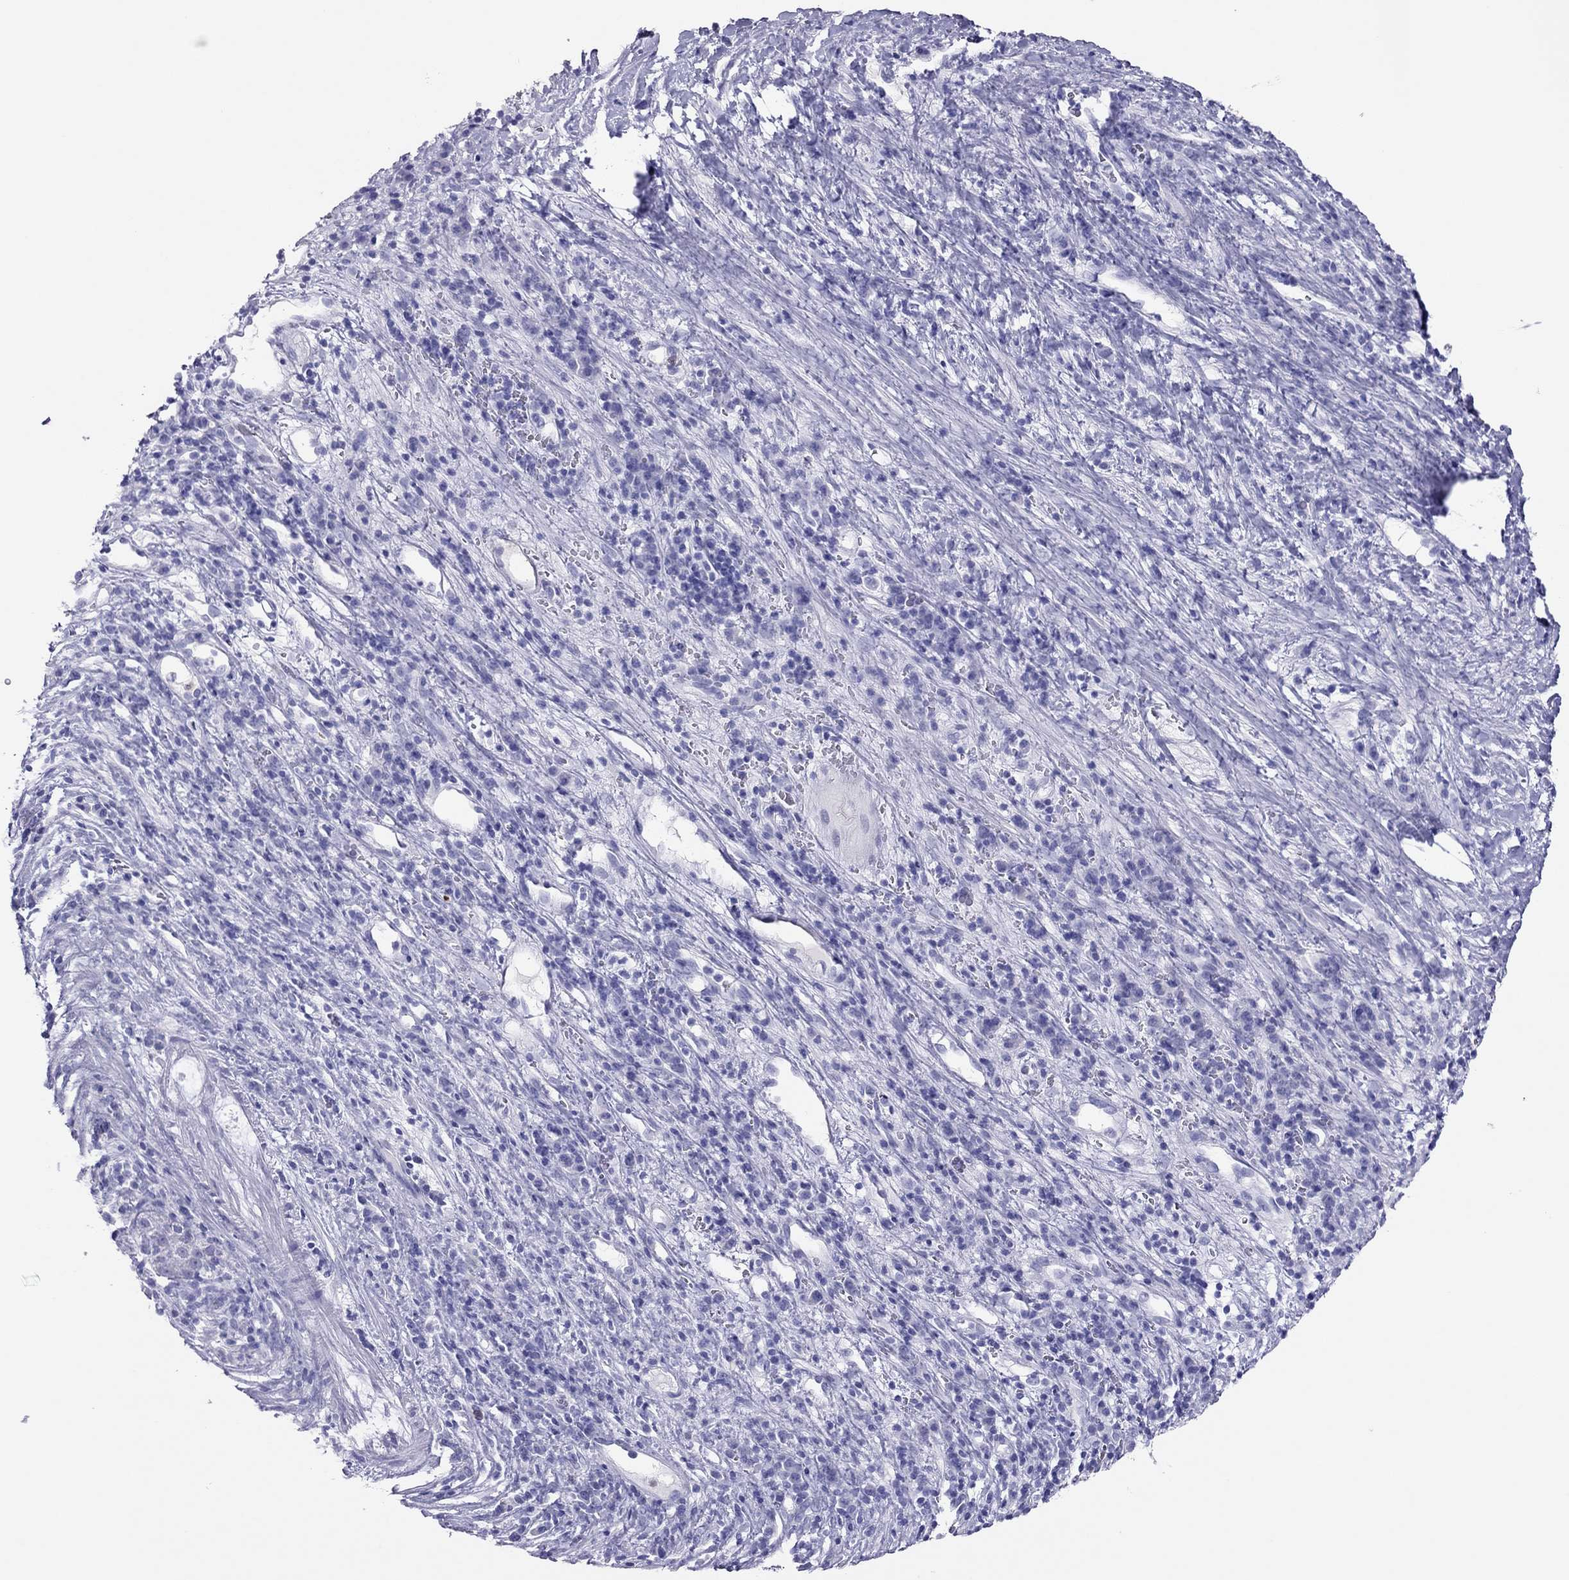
{"staining": {"intensity": "negative", "quantity": "none", "location": "none"}, "tissue": "liver cancer", "cell_type": "Tumor cells", "image_type": "cancer", "snomed": [{"axis": "morphology", "description": "Carcinoma, Hepatocellular, NOS"}, {"axis": "topography", "description": "Liver"}], "caption": "DAB (3,3'-diaminobenzidine) immunohistochemical staining of liver cancer (hepatocellular carcinoma) demonstrates no significant positivity in tumor cells. The staining was performed using DAB to visualize the protein expression in brown, while the nuclei were stained in blue with hematoxylin (Magnification: 20x).", "gene": "TSHB", "patient": {"sex": "female", "age": 60}}